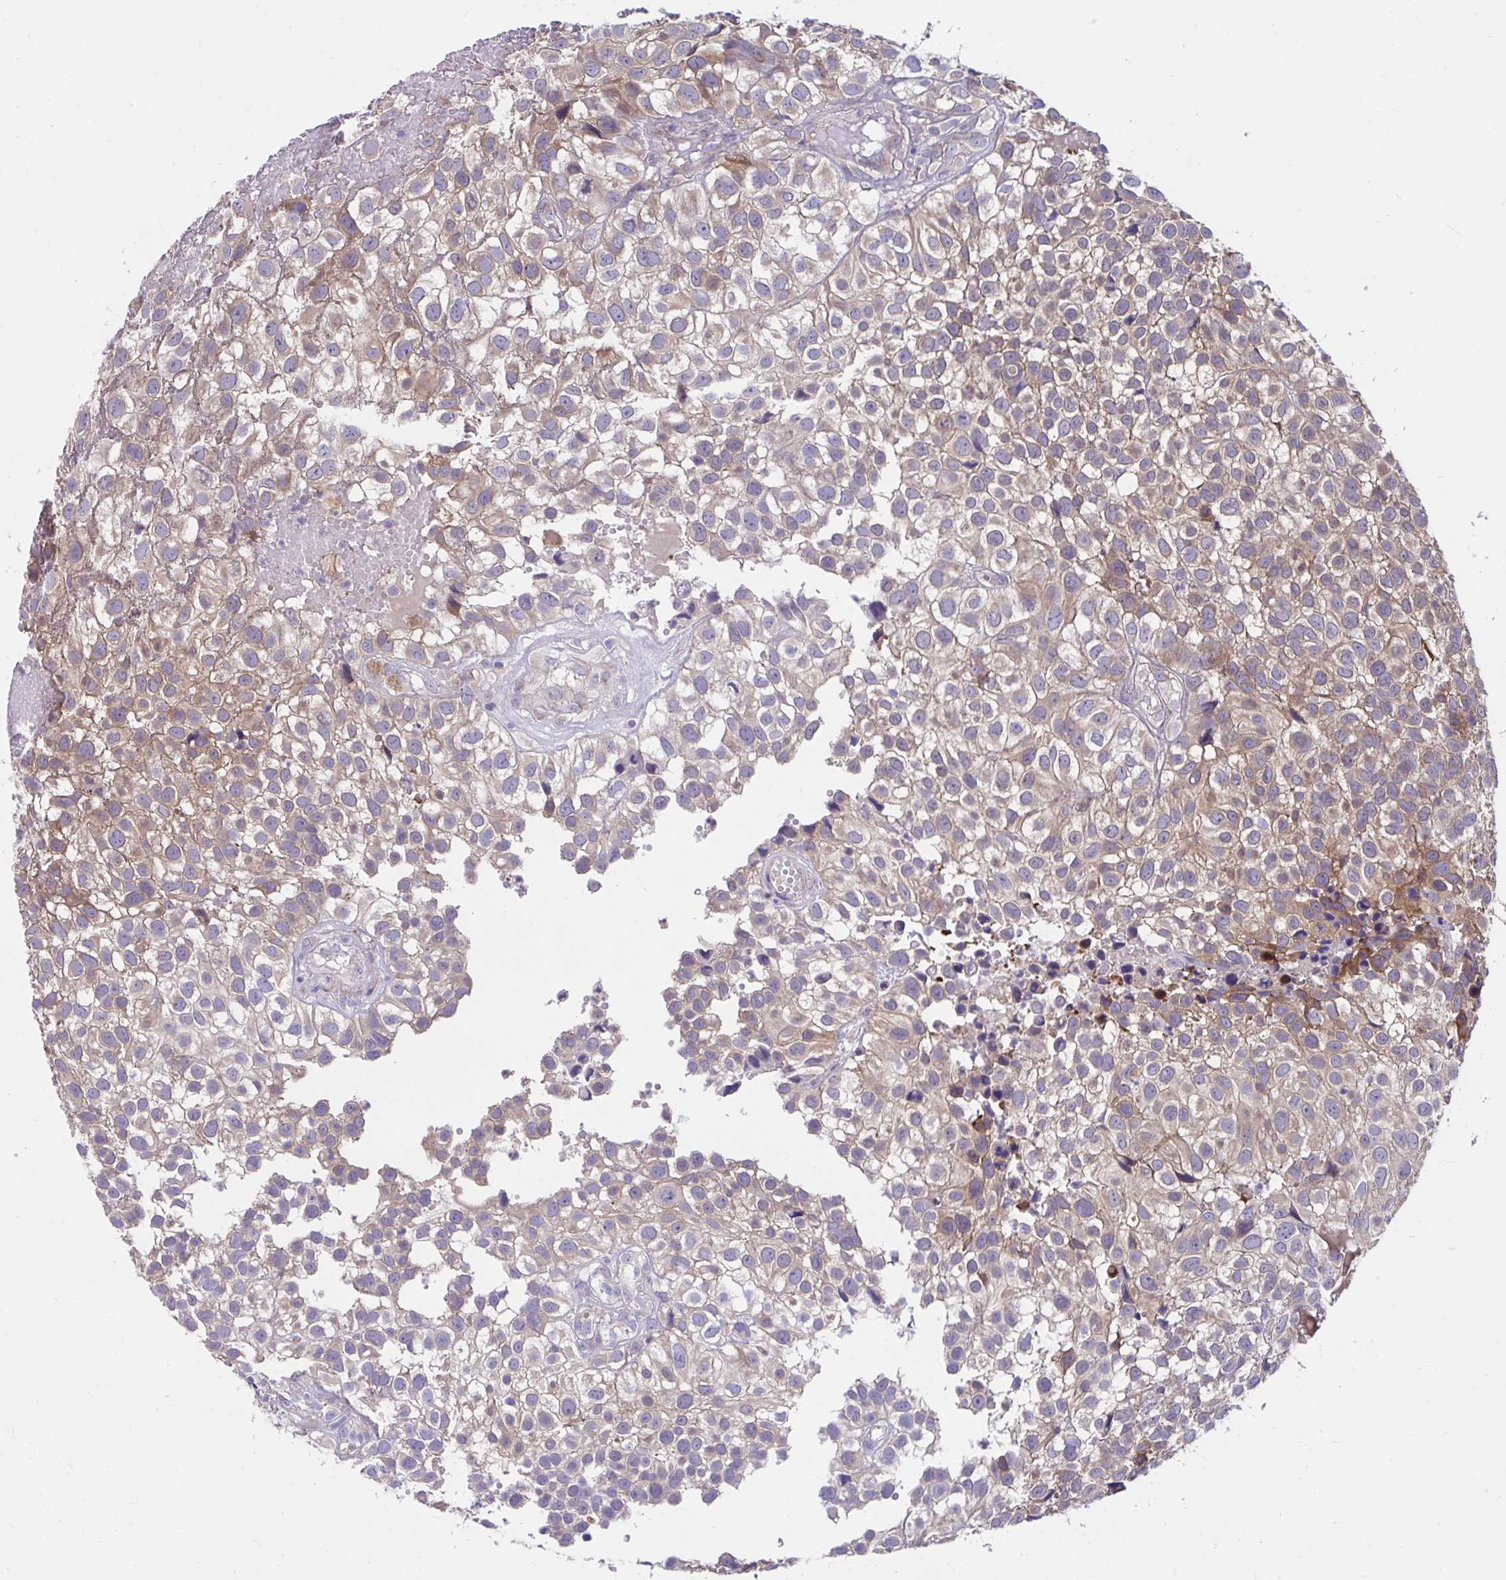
{"staining": {"intensity": "weak", "quantity": ">75%", "location": "cytoplasmic/membranous"}, "tissue": "urothelial cancer", "cell_type": "Tumor cells", "image_type": "cancer", "snomed": [{"axis": "morphology", "description": "Urothelial carcinoma, High grade"}, {"axis": "topography", "description": "Urinary bladder"}], "caption": "A low amount of weak cytoplasmic/membranous expression is appreciated in about >75% of tumor cells in urothelial cancer tissue. (DAB IHC, brown staining for protein, blue staining for nuclei).", "gene": "PCDHB7", "patient": {"sex": "male", "age": 56}}